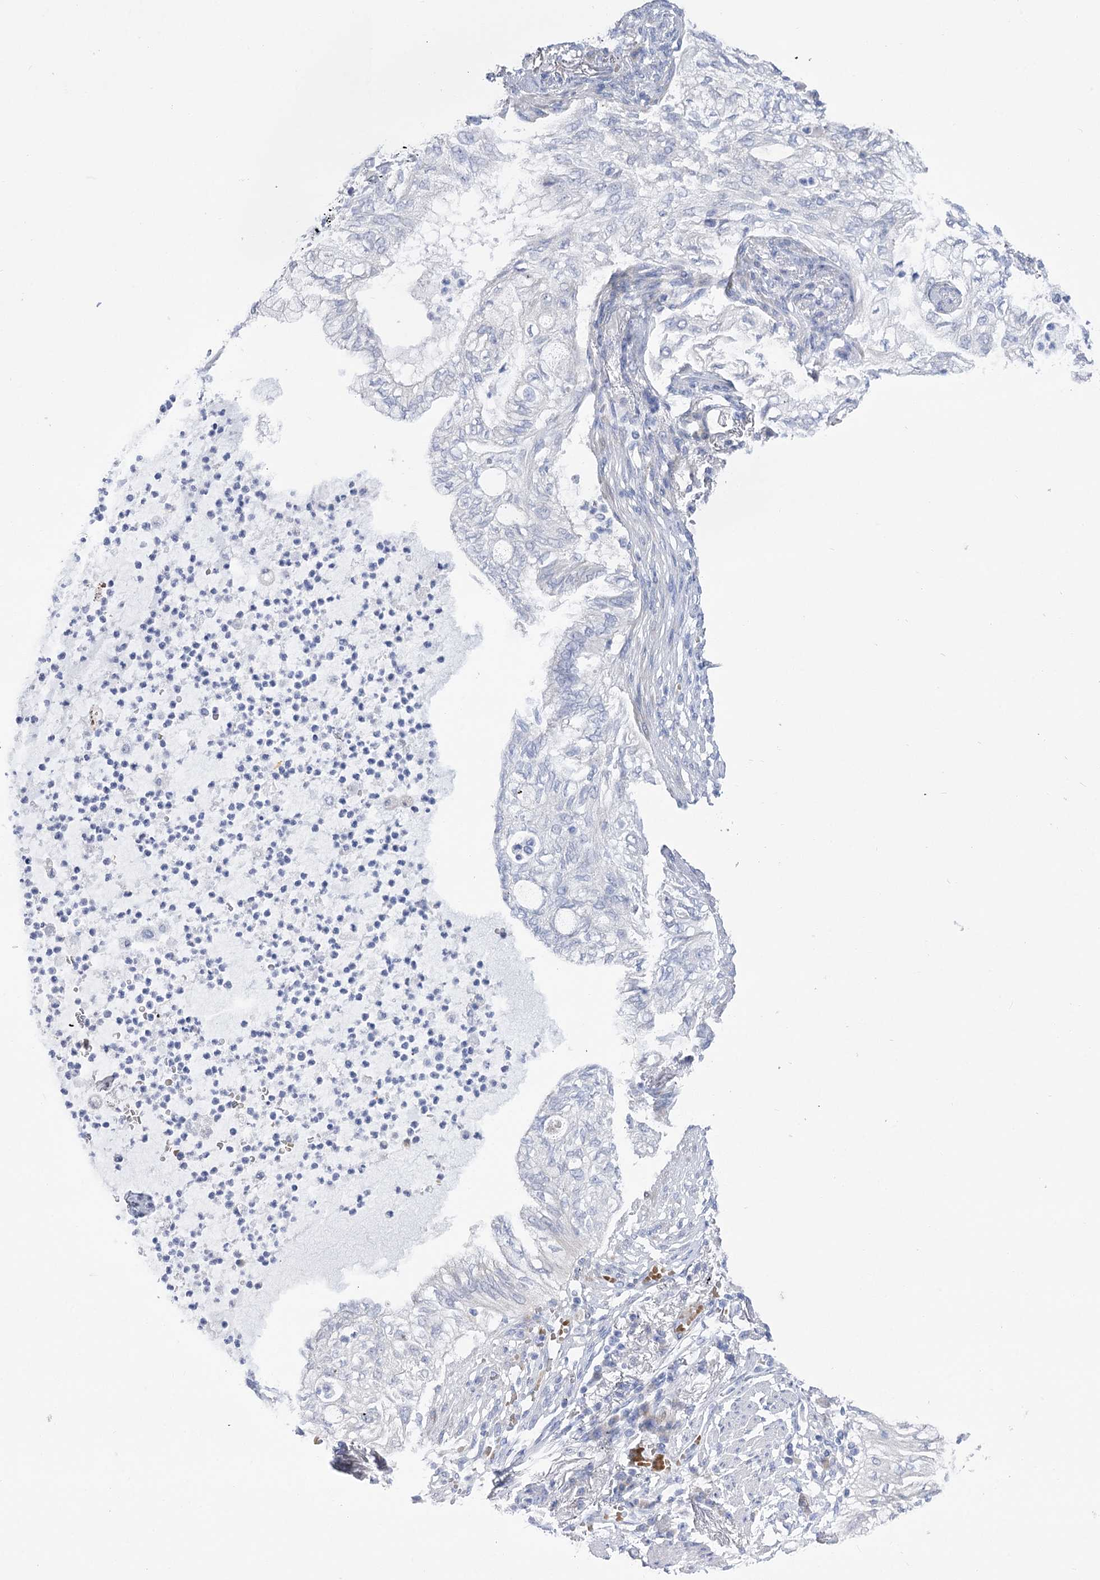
{"staining": {"intensity": "negative", "quantity": "none", "location": "none"}, "tissue": "lung cancer", "cell_type": "Tumor cells", "image_type": "cancer", "snomed": [{"axis": "morphology", "description": "Adenocarcinoma, NOS"}, {"axis": "topography", "description": "Lung"}], "caption": "This is an immunohistochemistry (IHC) histopathology image of human adenocarcinoma (lung). There is no positivity in tumor cells.", "gene": "SIAE", "patient": {"sex": "female", "age": 70}}